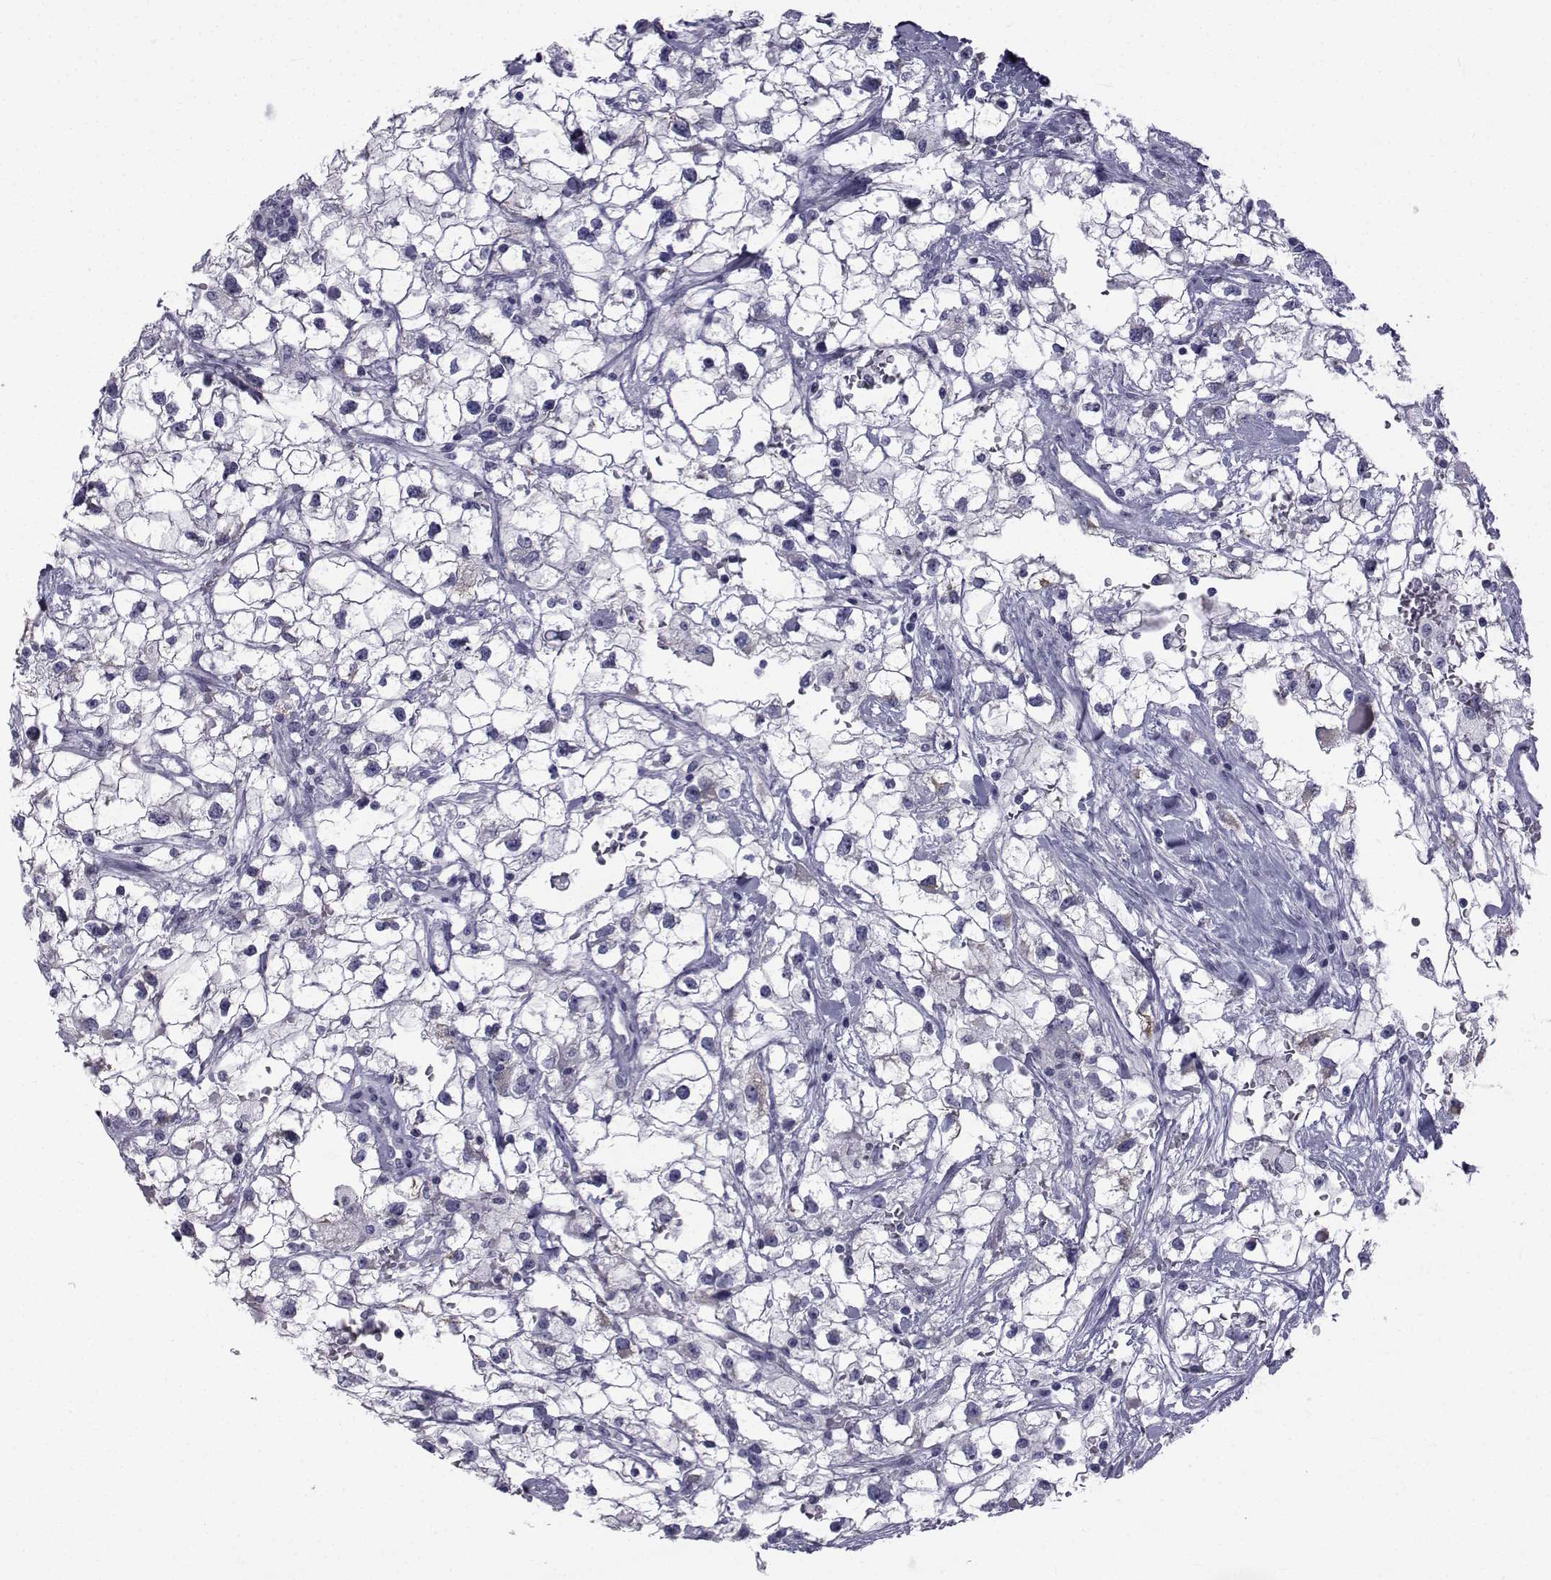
{"staining": {"intensity": "negative", "quantity": "none", "location": "none"}, "tissue": "renal cancer", "cell_type": "Tumor cells", "image_type": "cancer", "snomed": [{"axis": "morphology", "description": "Adenocarcinoma, NOS"}, {"axis": "topography", "description": "Kidney"}], "caption": "The micrograph reveals no staining of tumor cells in renal adenocarcinoma.", "gene": "FDXR", "patient": {"sex": "male", "age": 59}}